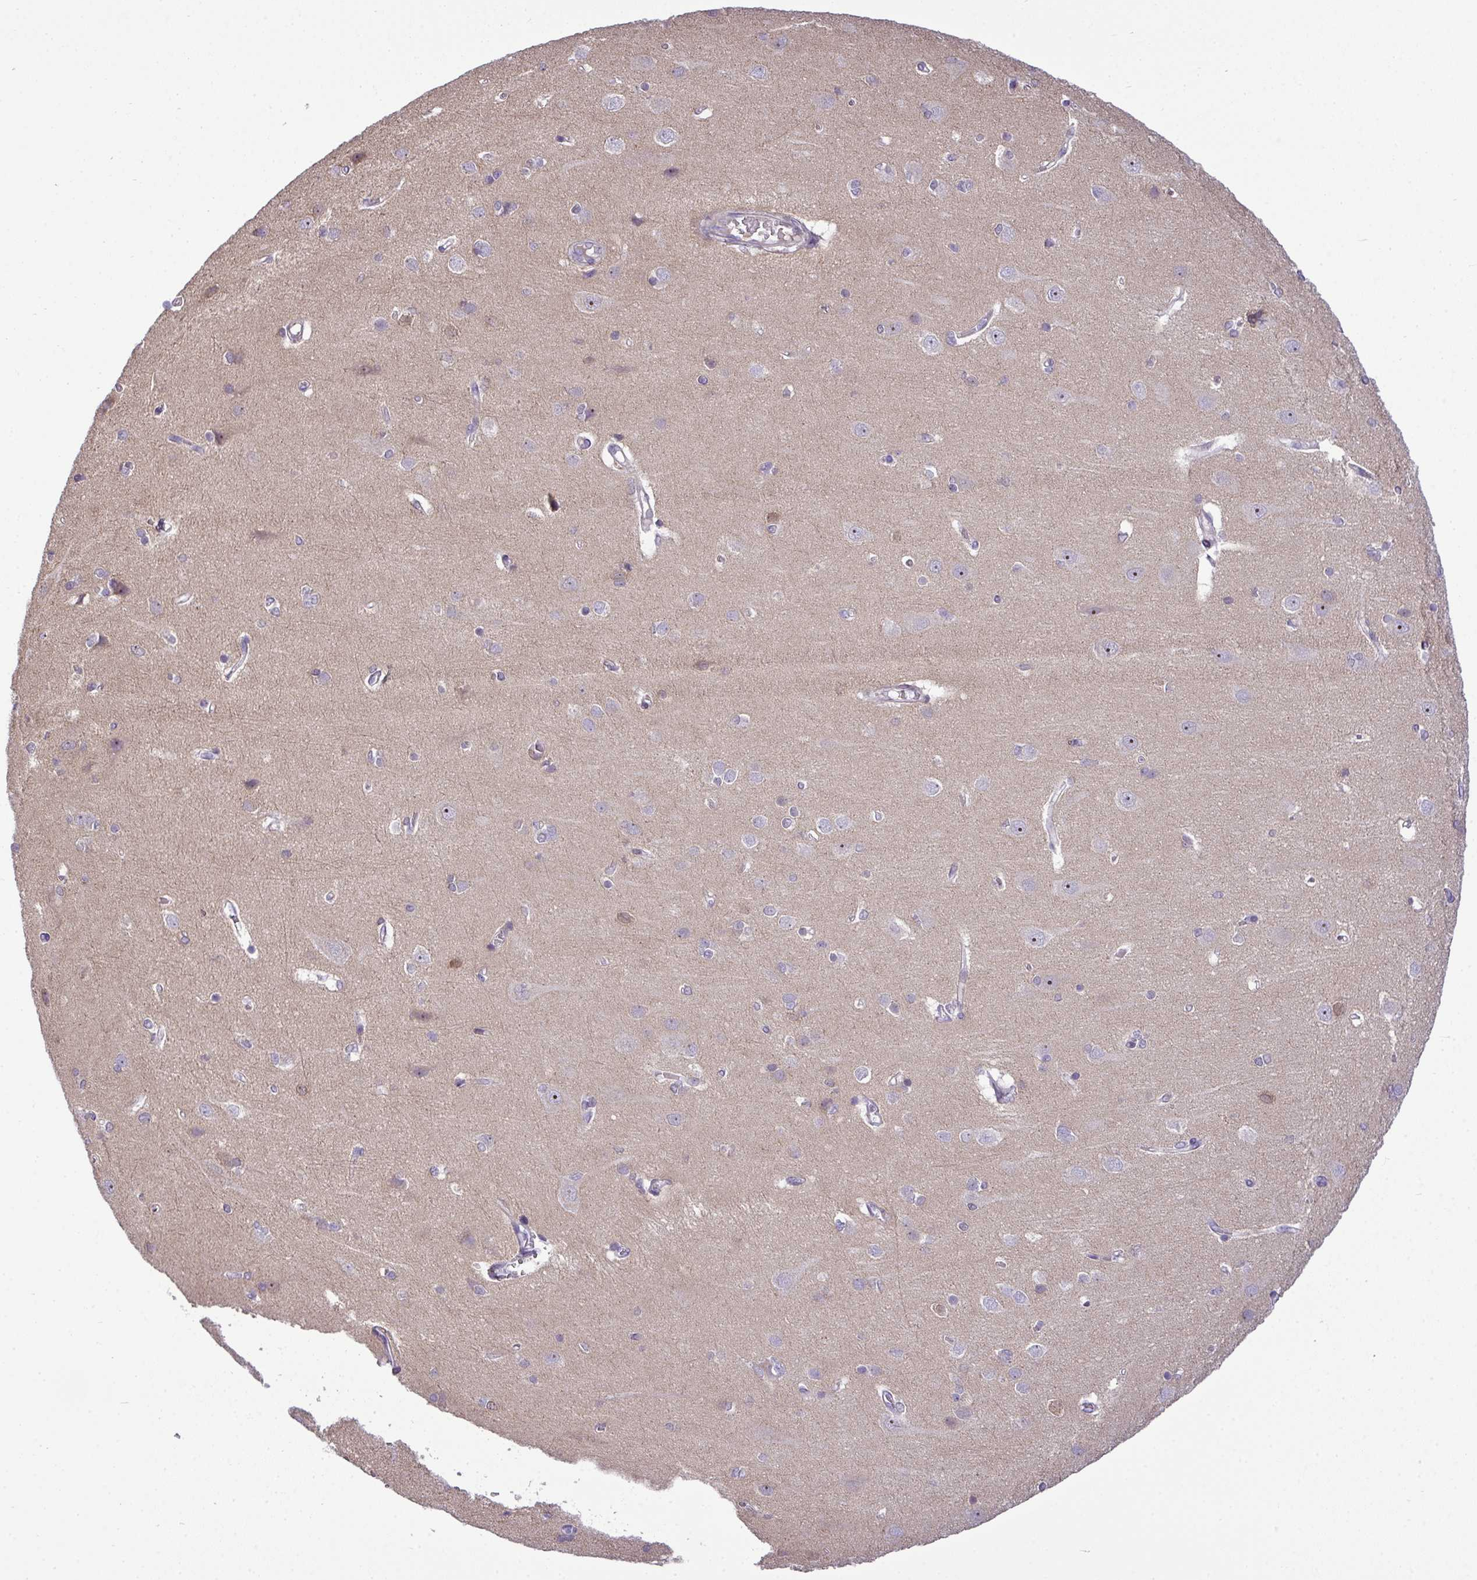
{"staining": {"intensity": "negative", "quantity": "none", "location": "none"}, "tissue": "cerebral cortex", "cell_type": "Endothelial cells", "image_type": "normal", "snomed": [{"axis": "morphology", "description": "Normal tissue, NOS"}, {"axis": "topography", "description": "Cerebral cortex"}], "caption": "A high-resolution image shows immunohistochemistry (IHC) staining of unremarkable cerebral cortex, which demonstrates no significant positivity in endothelial cells.", "gene": "NT5C1A", "patient": {"sex": "male", "age": 37}}